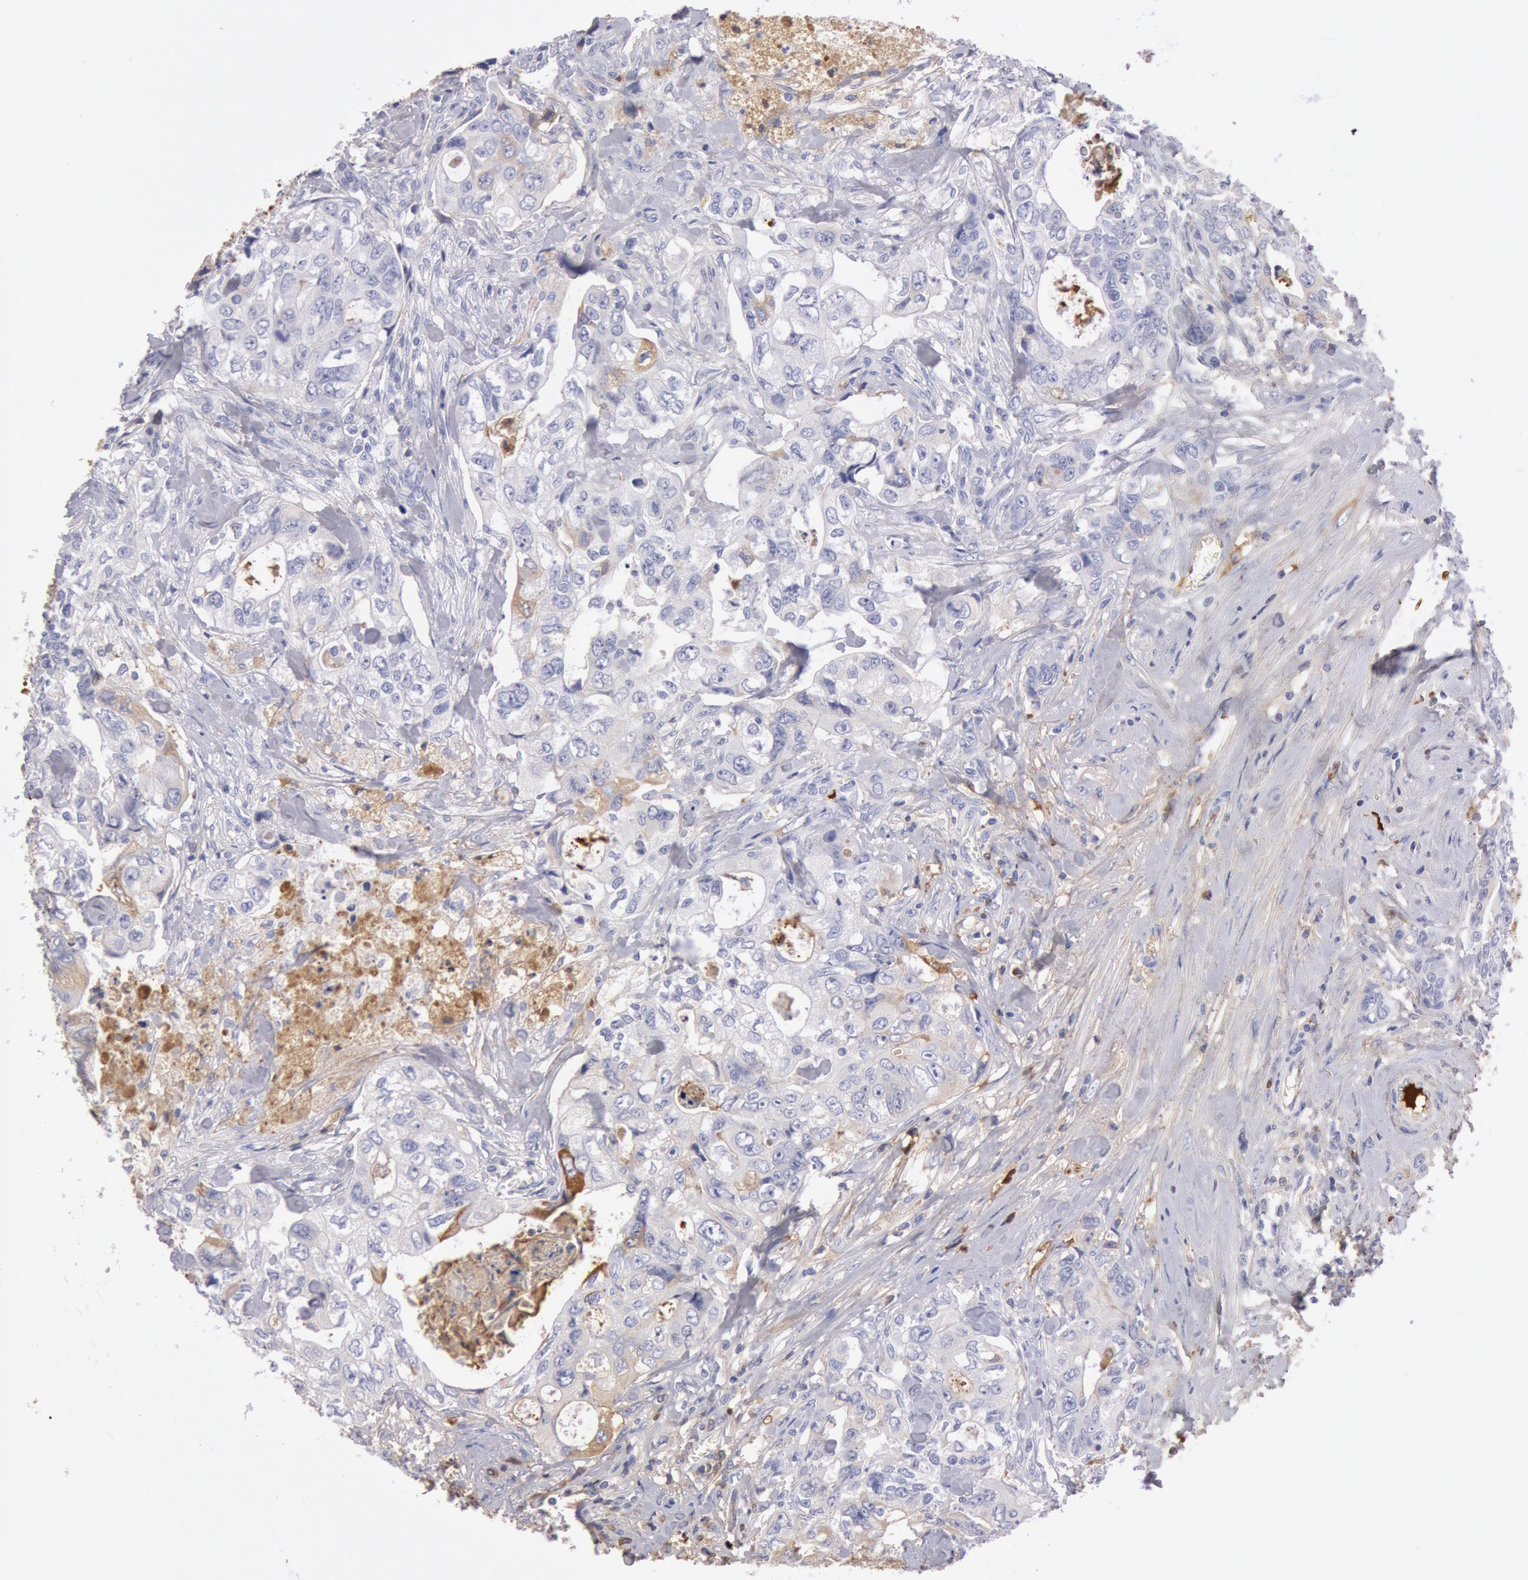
{"staining": {"intensity": "negative", "quantity": "none", "location": "none"}, "tissue": "colorectal cancer", "cell_type": "Tumor cells", "image_type": "cancer", "snomed": [{"axis": "morphology", "description": "Adenocarcinoma, NOS"}, {"axis": "topography", "description": "Rectum"}], "caption": "IHC histopathology image of neoplastic tissue: colorectal cancer (adenocarcinoma) stained with DAB exhibits no significant protein expression in tumor cells.", "gene": "IGHA1", "patient": {"sex": "female", "age": 57}}